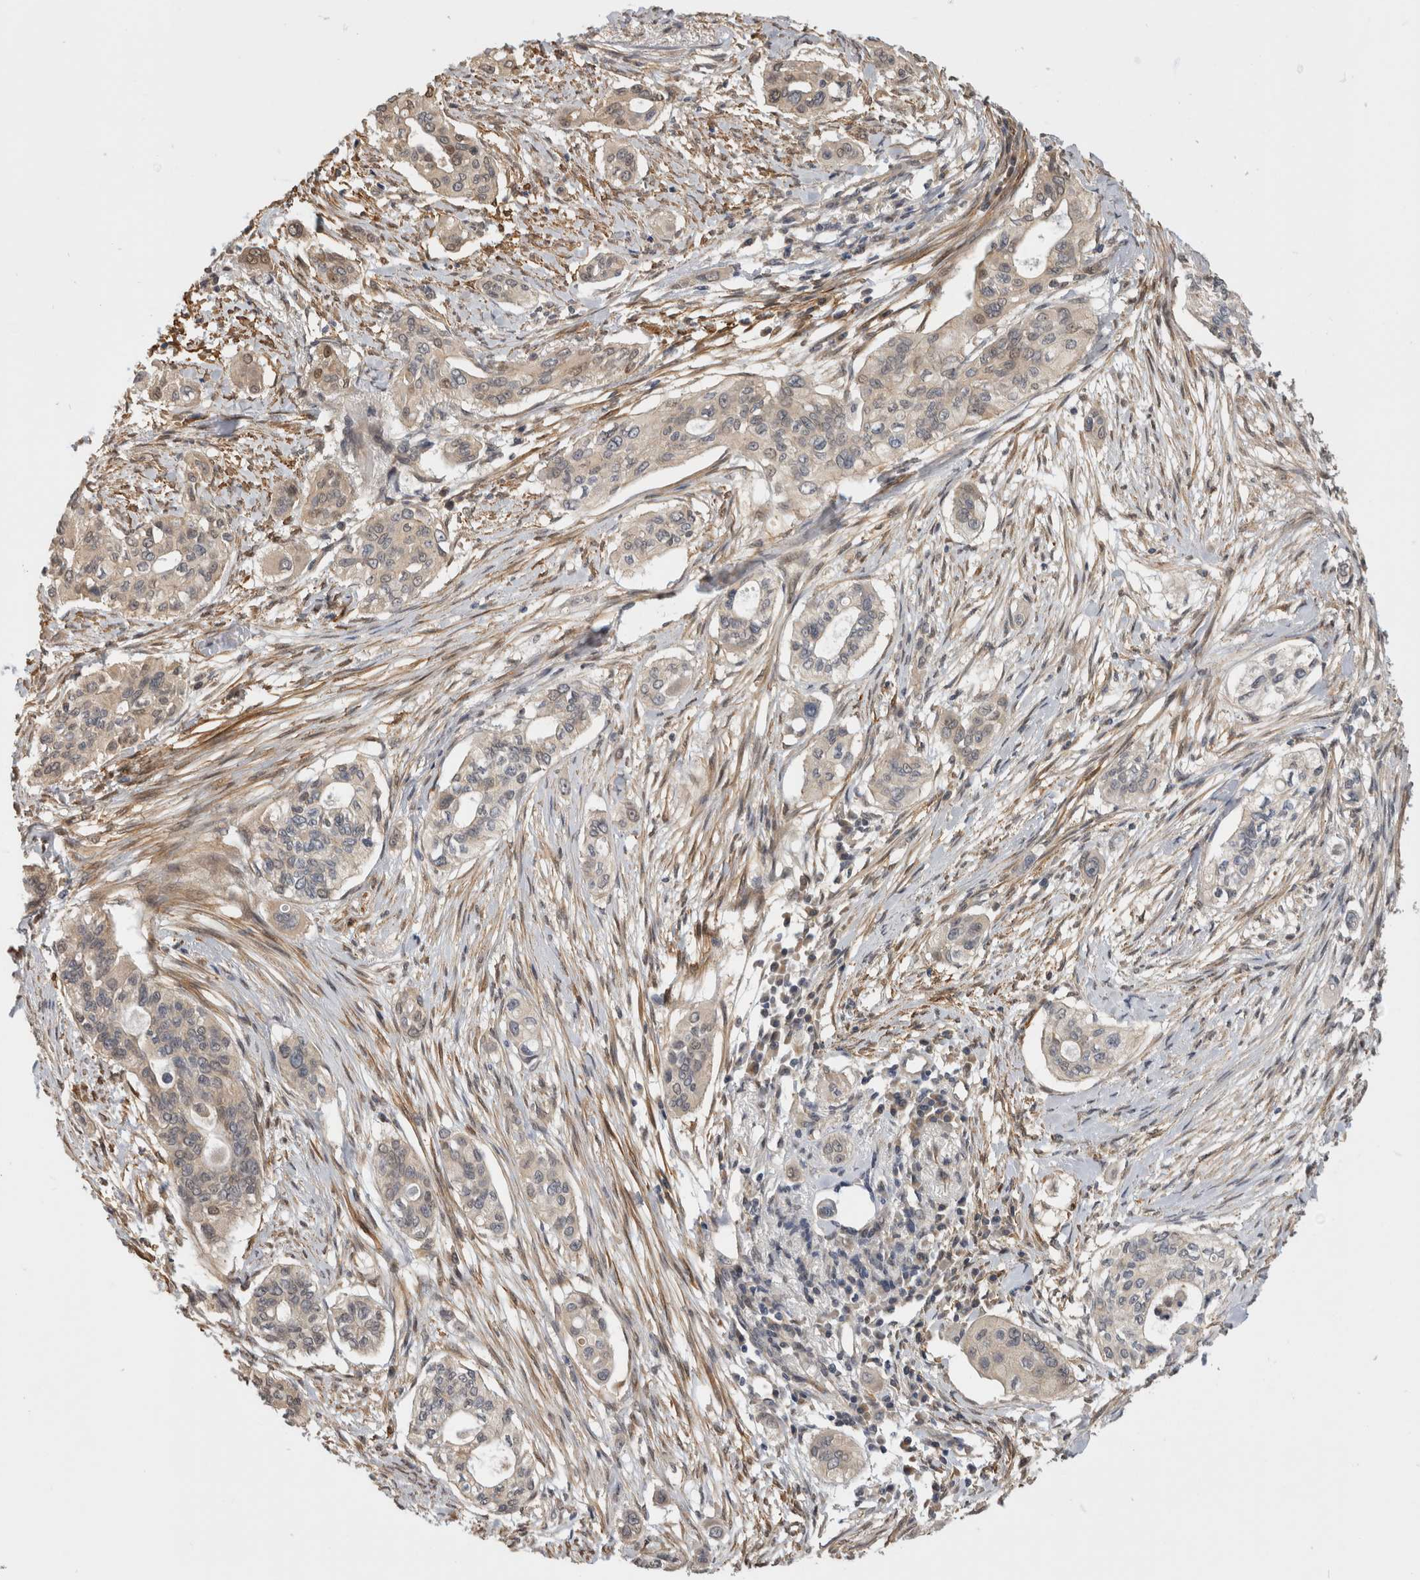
{"staining": {"intensity": "negative", "quantity": "none", "location": "none"}, "tissue": "pancreatic cancer", "cell_type": "Tumor cells", "image_type": "cancer", "snomed": [{"axis": "morphology", "description": "Adenocarcinoma, NOS"}, {"axis": "topography", "description": "Pancreas"}], "caption": "An IHC image of adenocarcinoma (pancreatic) is shown. There is no staining in tumor cells of adenocarcinoma (pancreatic).", "gene": "PGM1", "patient": {"sex": "female", "age": 60}}